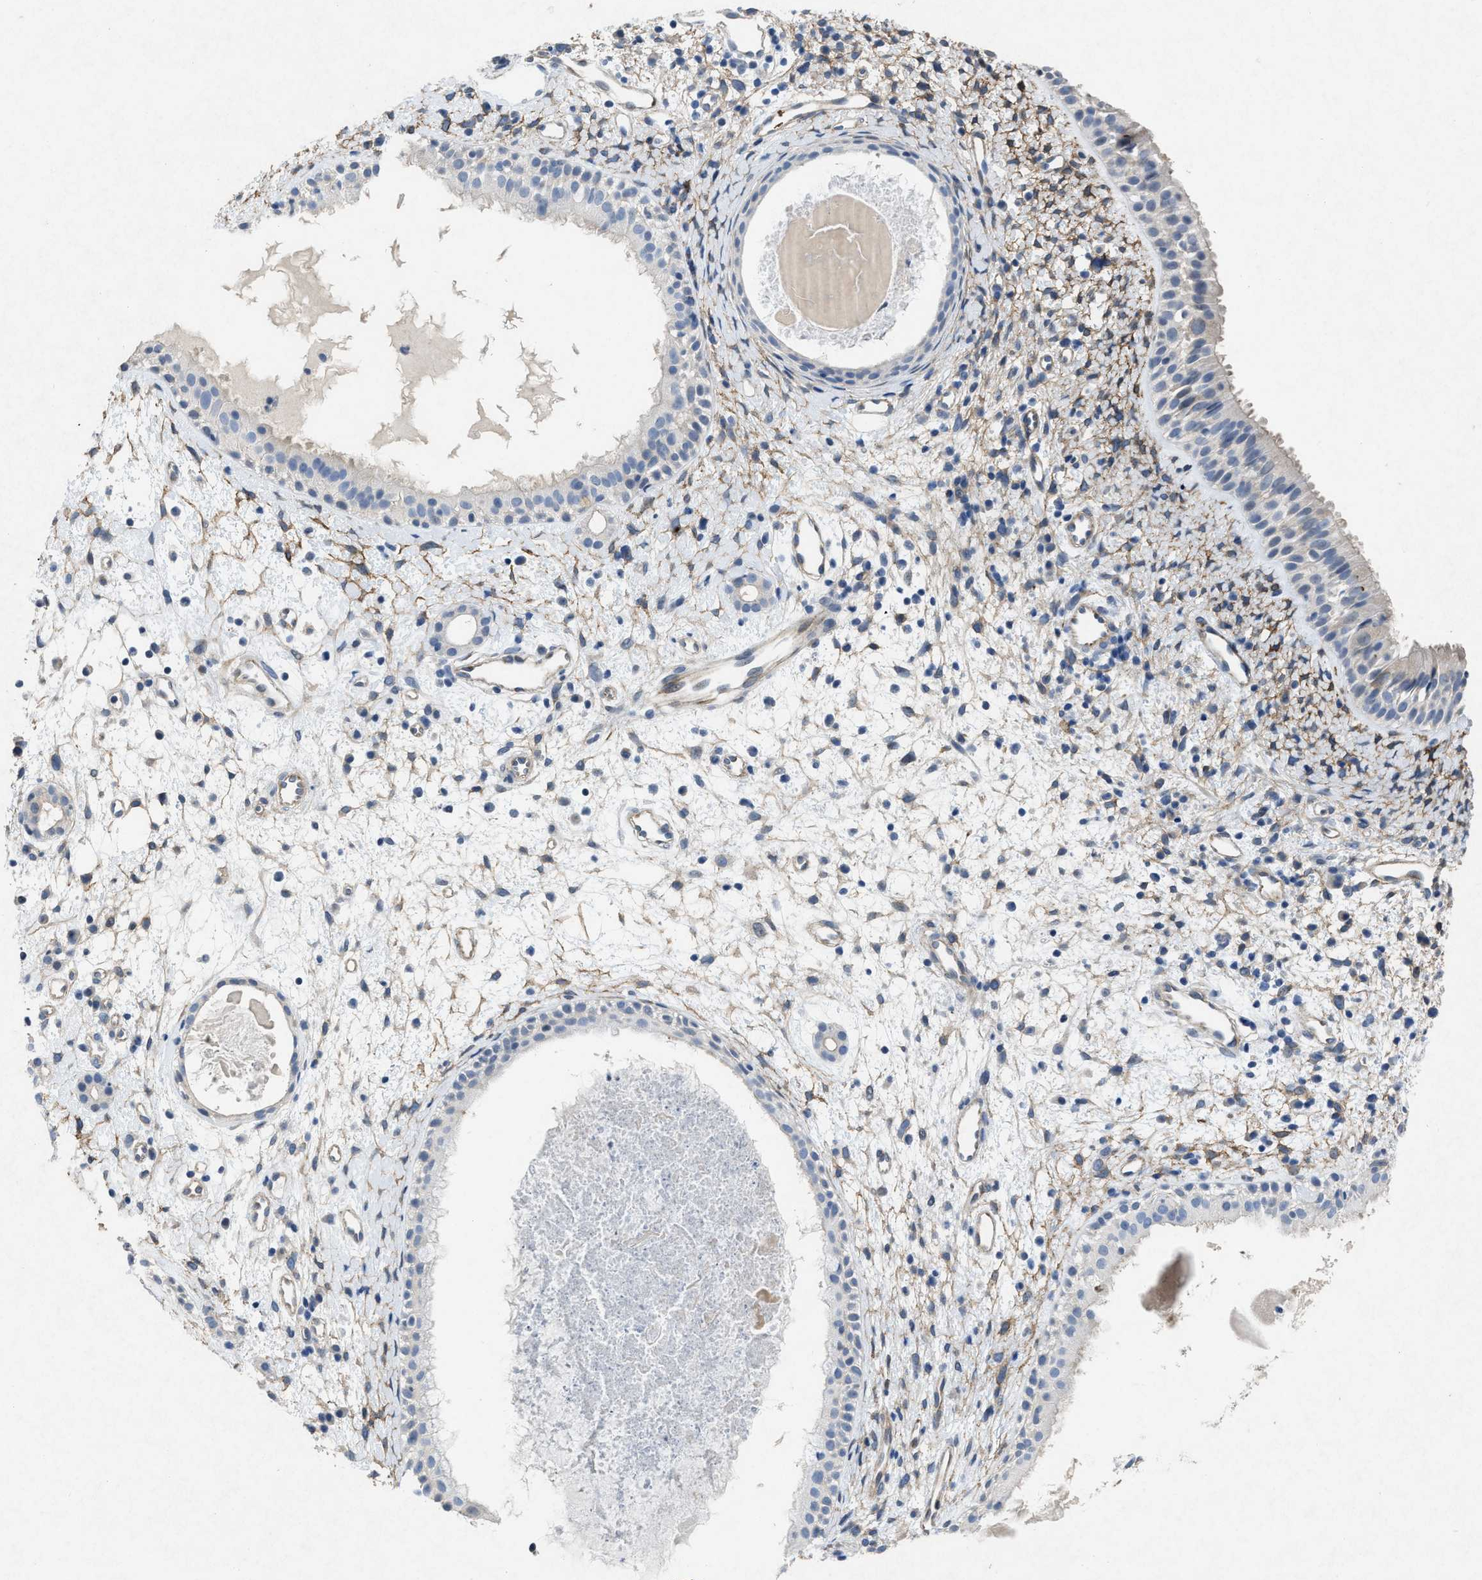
{"staining": {"intensity": "negative", "quantity": "none", "location": "none"}, "tissue": "nasopharynx", "cell_type": "Respiratory epithelial cells", "image_type": "normal", "snomed": [{"axis": "morphology", "description": "Normal tissue, NOS"}, {"axis": "topography", "description": "Nasopharynx"}], "caption": "This is a image of immunohistochemistry staining of normal nasopharynx, which shows no expression in respiratory epithelial cells. (DAB immunohistochemistry visualized using brightfield microscopy, high magnification).", "gene": "PDGFRA", "patient": {"sex": "male", "age": 22}}